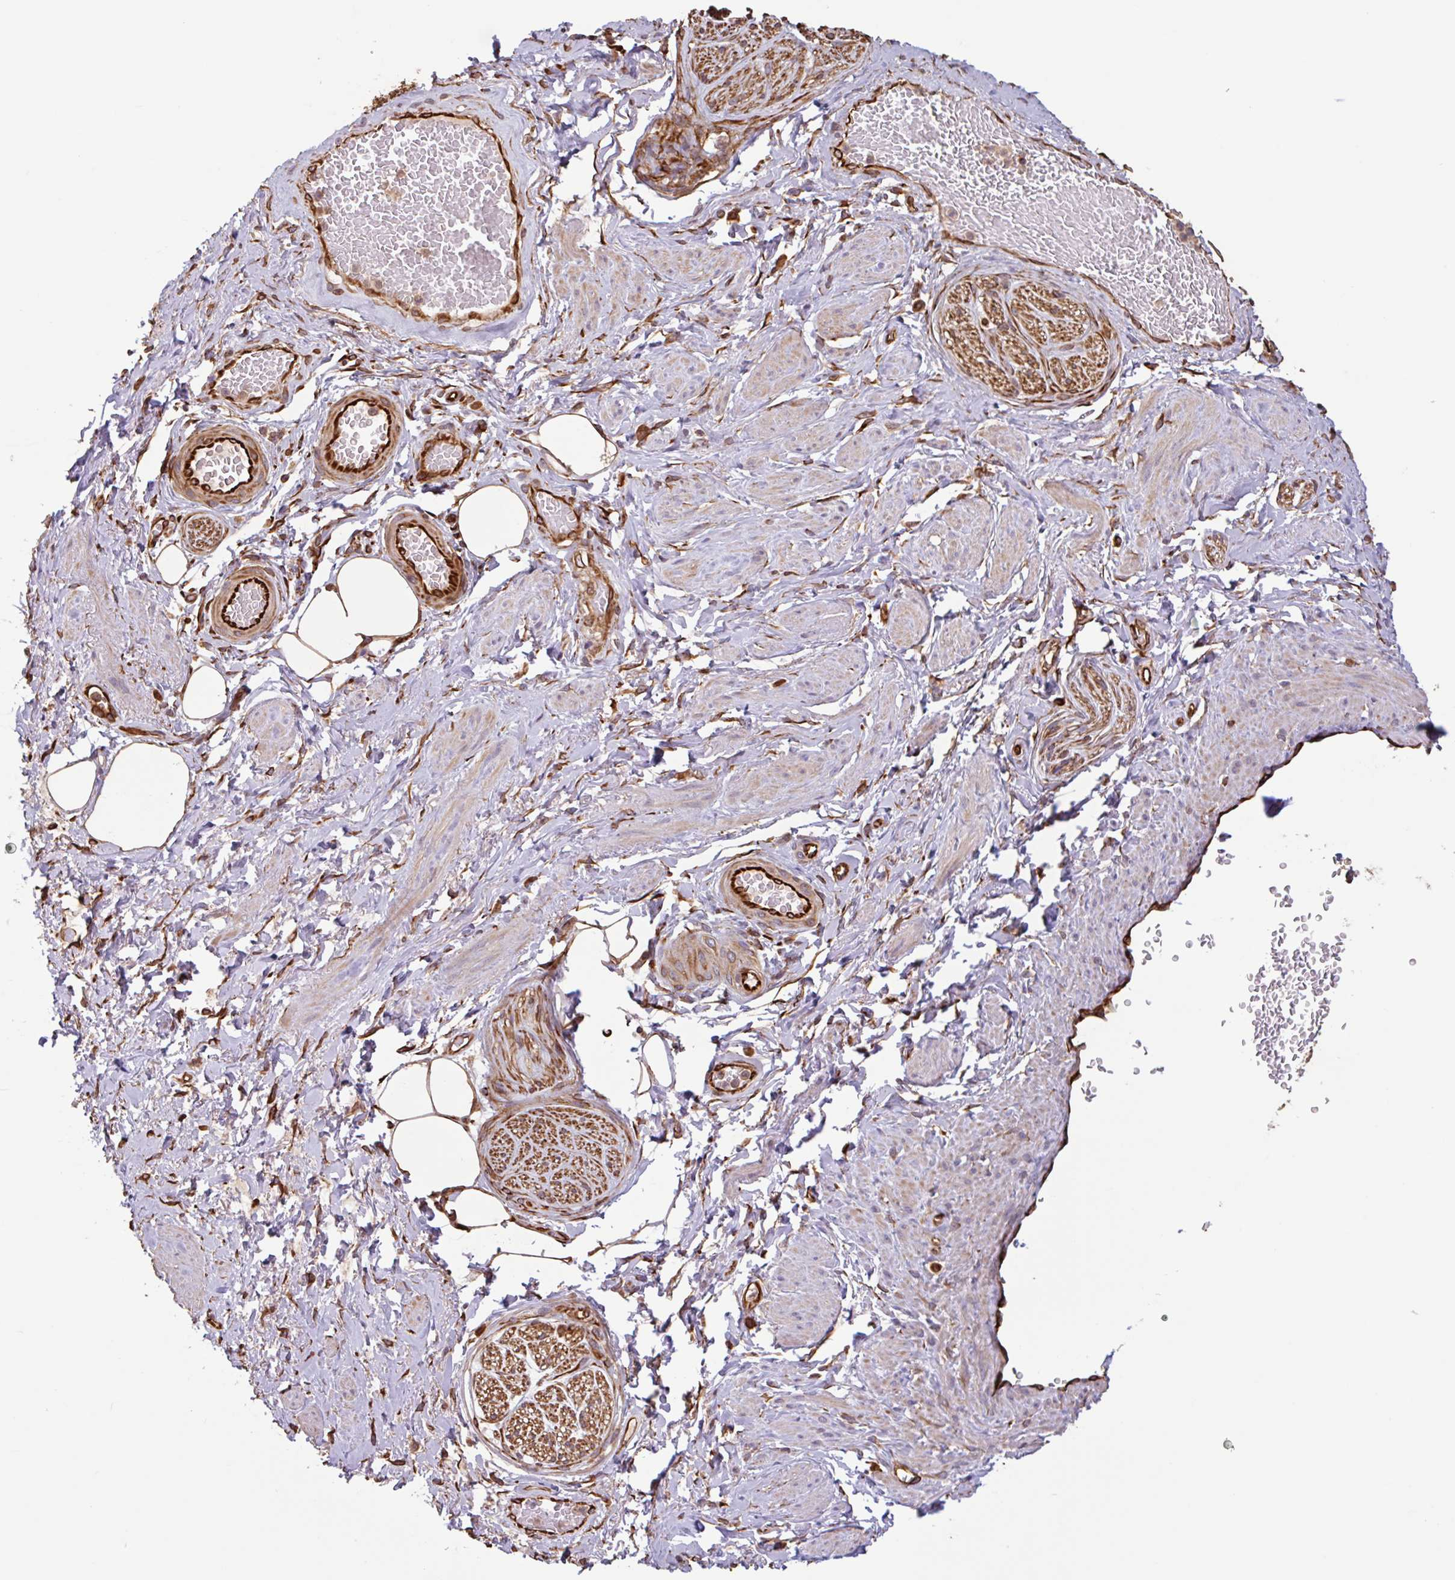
{"staining": {"intensity": "moderate", "quantity": ">75%", "location": "cytoplasmic/membranous"}, "tissue": "adipose tissue", "cell_type": "Adipocytes", "image_type": "normal", "snomed": [{"axis": "morphology", "description": "Normal tissue, NOS"}, {"axis": "topography", "description": "Vagina"}, {"axis": "topography", "description": "Peripheral nerve tissue"}], "caption": "Brown immunohistochemical staining in unremarkable adipose tissue displays moderate cytoplasmic/membranous expression in about >75% of adipocytes.", "gene": "ZNF790", "patient": {"sex": "female", "age": 71}}